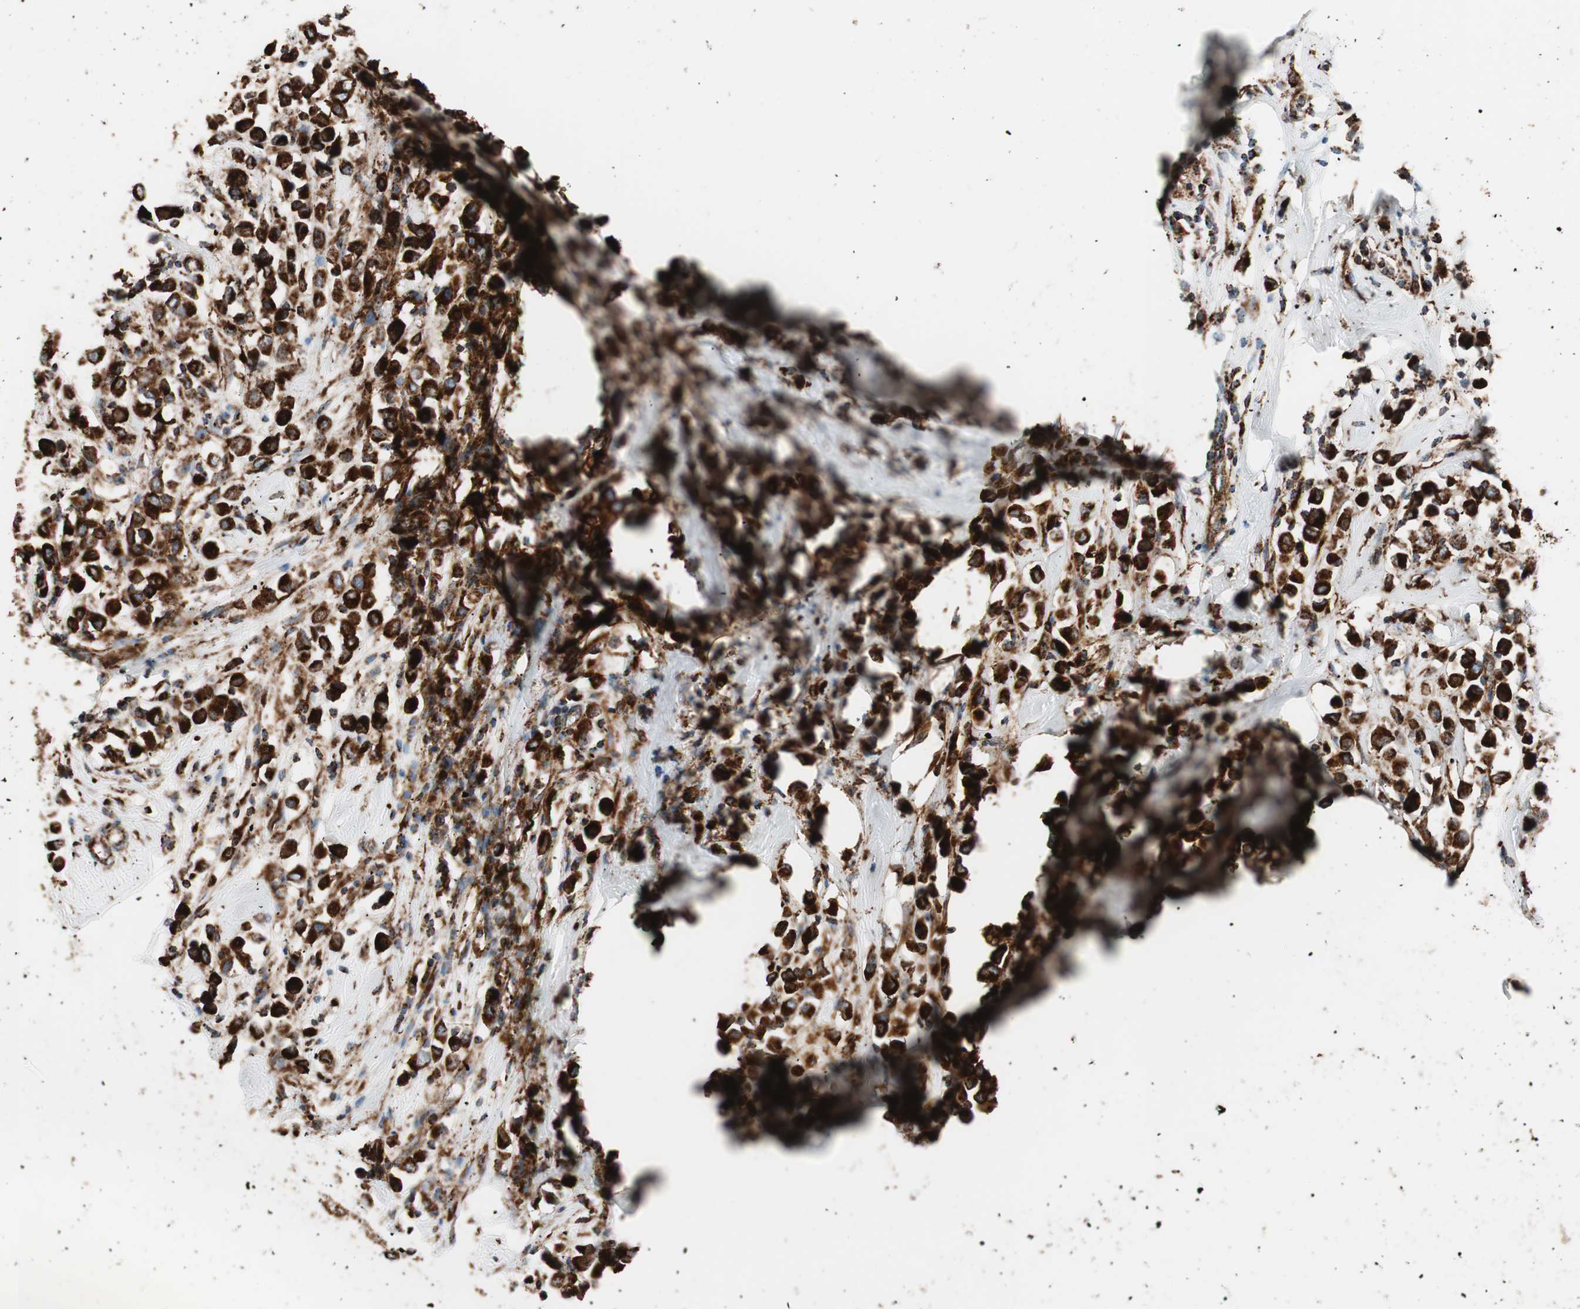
{"staining": {"intensity": "strong", "quantity": ">75%", "location": "cytoplasmic/membranous"}, "tissue": "breast cancer", "cell_type": "Tumor cells", "image_type": "cancer", "snomed": [{"axis": "morphology", "description": "Duct carcinoma"}, {"axis": "topography", "description": "Breast"}], "caption": "Breast cancer (invasive ductal carcinoma) was stained to show a protein in brown. There is high levels of strong cytoplasmic/membranous staining in about >75% of tumor cells.", "gene": "LAMP1", "patient": {"sex": "female", "age": 61}}